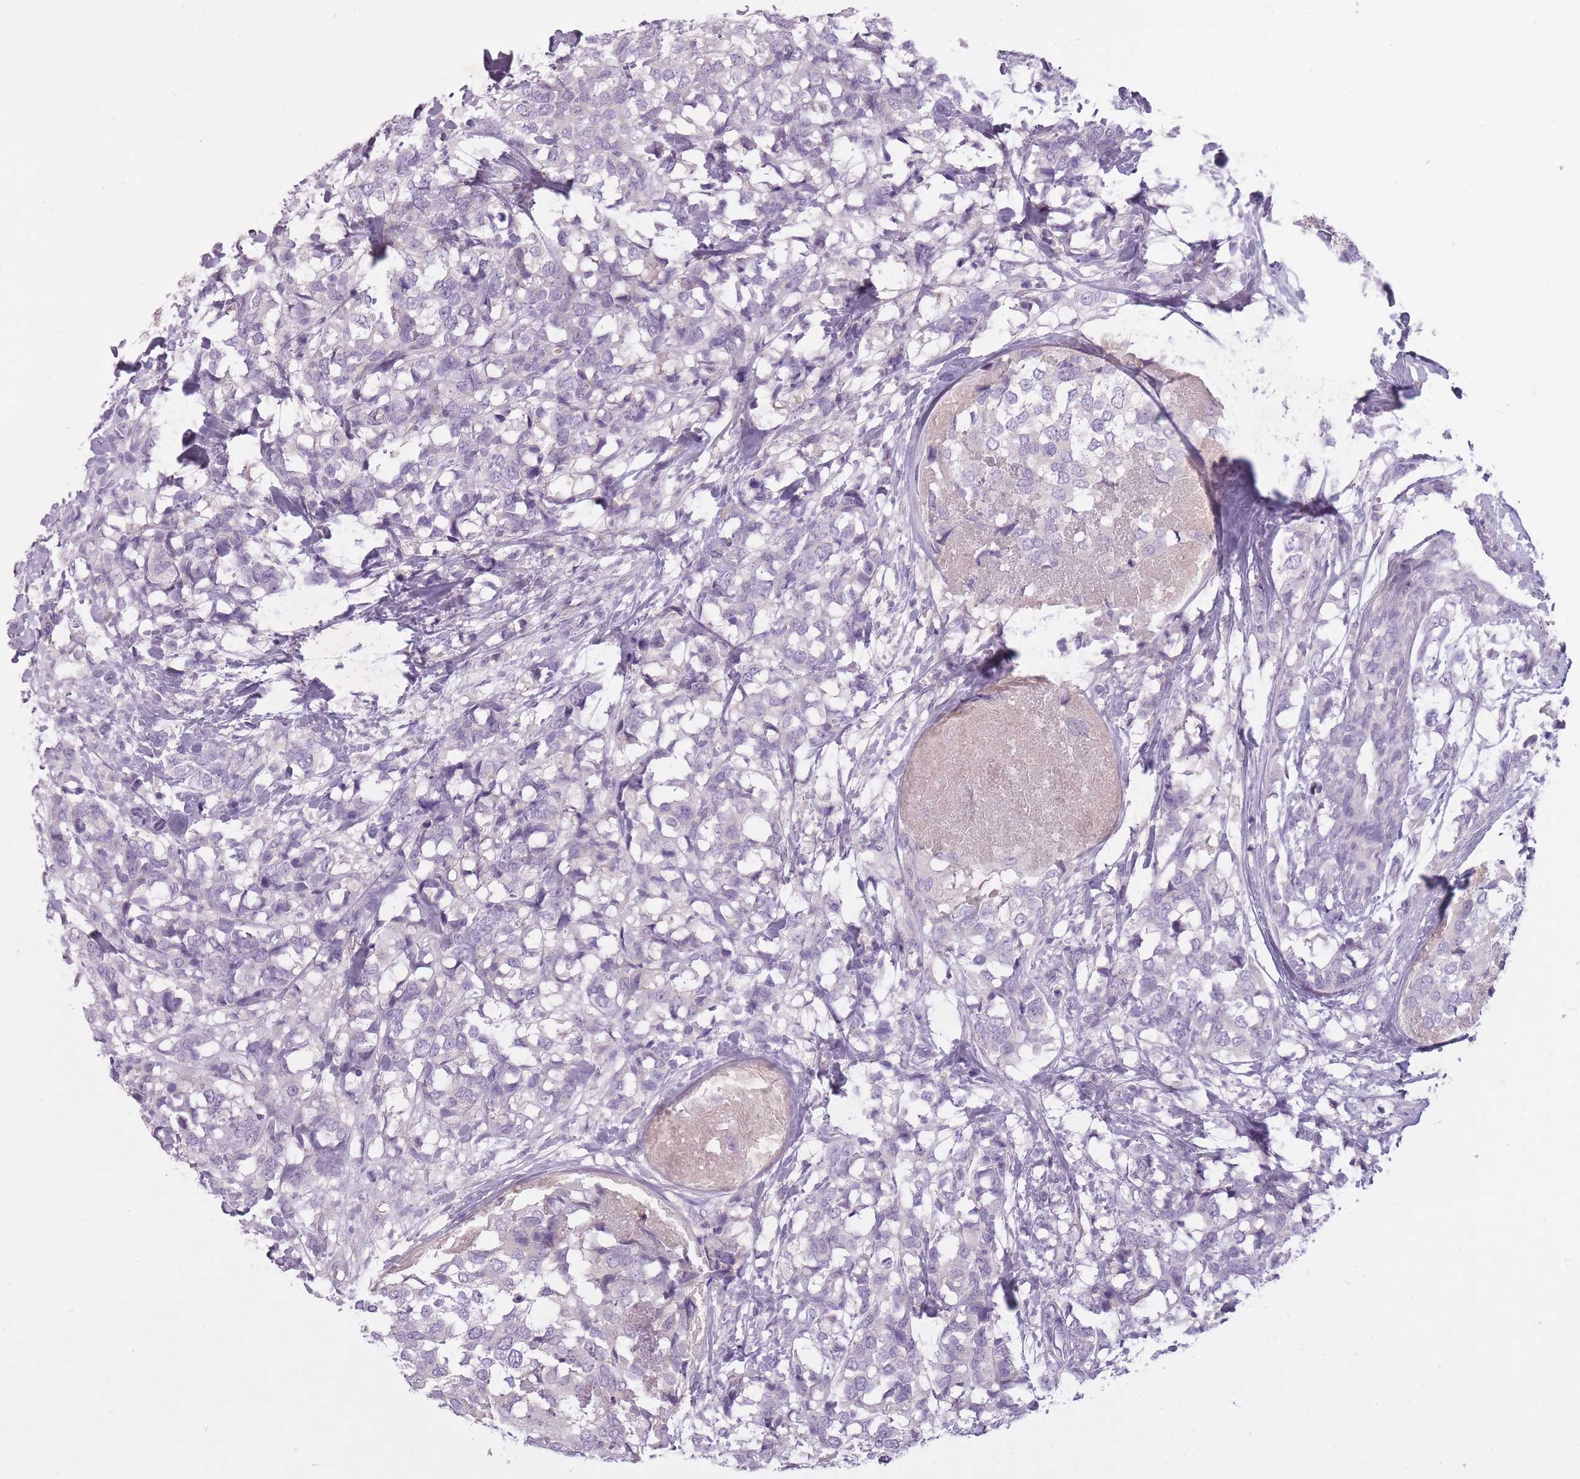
{"staining": {"intensity": "negative", "quantity": "none", "location": "none"}, "tissue": "breast cancer", "cell_type": "Tumor cells", "image_type": "cancer", "snomed": [{"axis": "morphology", "description": "Lobular carcinoma"}, {"axis": "topography", "description": "Breast"}], "caption": "DAB (3,3'-diaminobenzidine) immunohistochemical staining of lobular carcinoma (breast) shows no significant expression in tumor cells.", "gene": "FAM43B", "patient": {"sex": "female", "age": 59}}